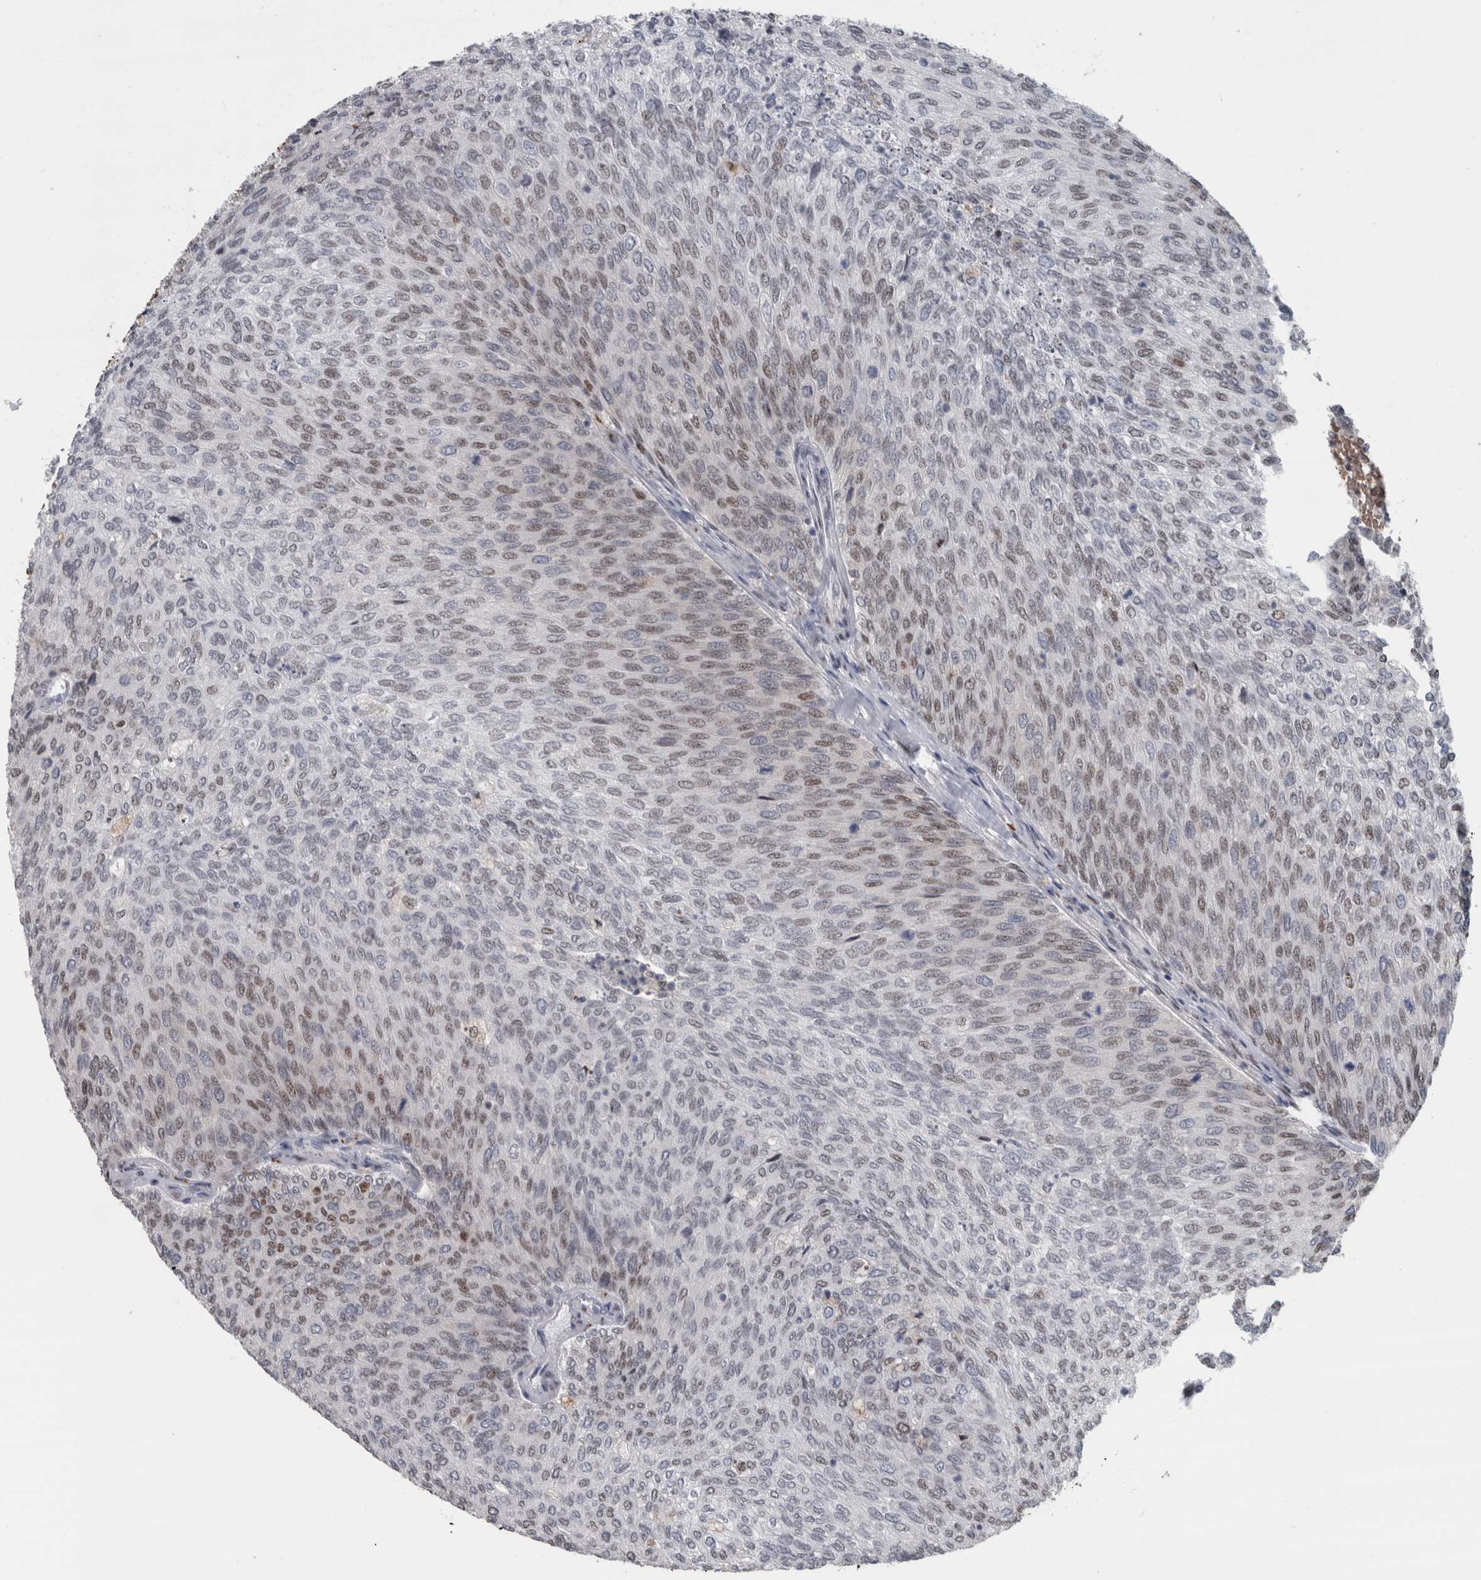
{"staining": {"intensity": "moderate", "quantity": "25%-75%", "location": "nuclear"}, "tissue": "urothelial cancer", "cell_type": "Tumor cells", "image_type": "cancer", "snomed": [{"axis": "morphology", "description": "Urothelial carcinoma, Low grade"}, {"axis": "topography", "description": "Urinary bladder"}], "caption": "This is an image of immunohistochemistry staining of urothelial cancer, which shows moderate expression in the nuclear of tumor cells.", "gene": "POLD2", "patient": {"sex": "female", "age": 79}}